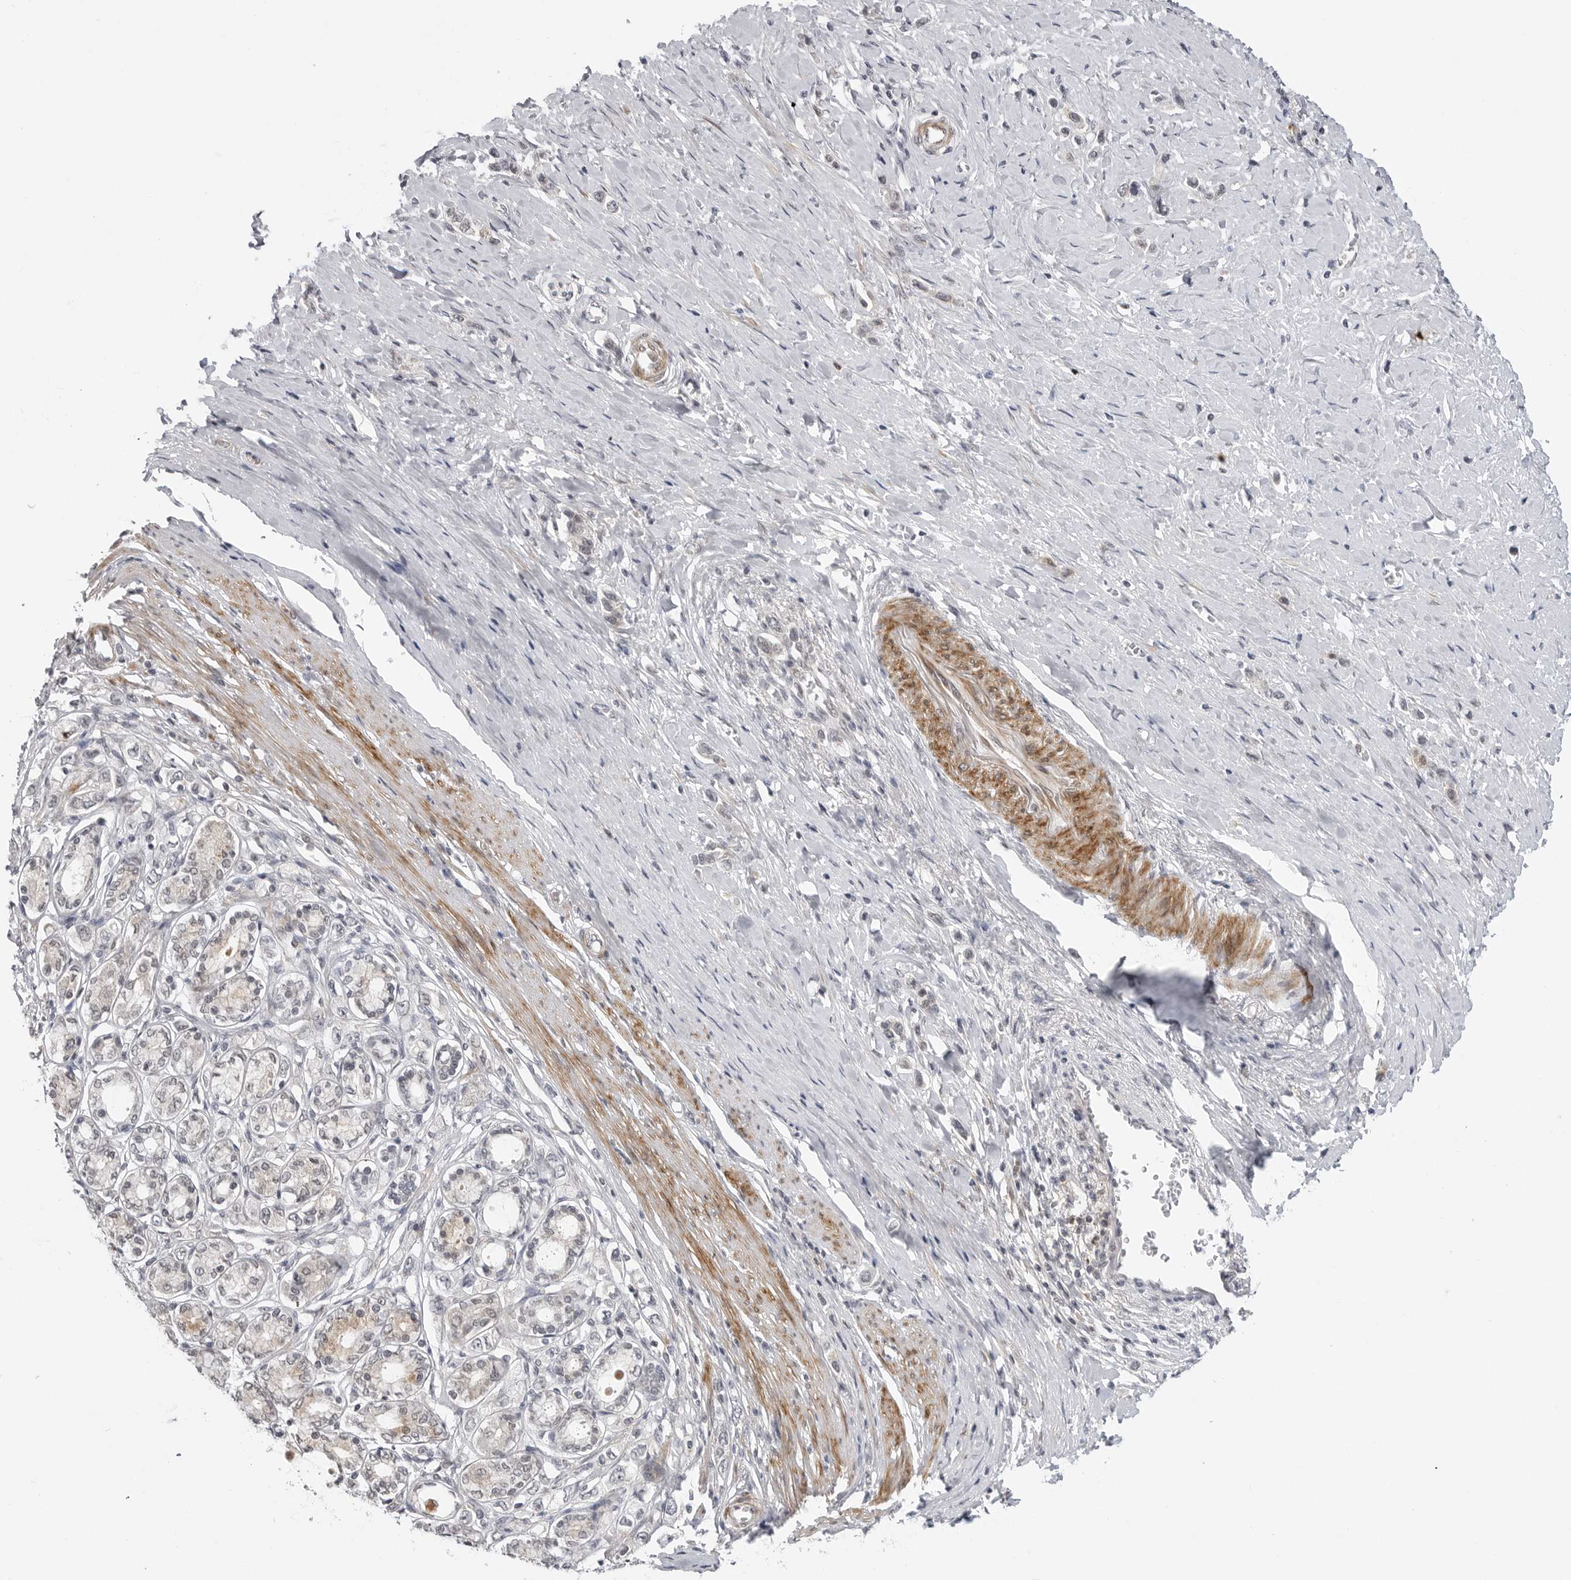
{"staining": {"intensity": "negative", "quantity": "none", "location": "none"}, "tissue": "stomach cancer", "cell_type": "Tumor cells", "image_type": "cancer", "snomed": [{"axis": "morphology", "description": "Adenocarcinoma, NOS"}, {"axis": "topography", "description": "Stomach"}], "caption": "Immunohistochemical staining of stomach cancer (adenocarcinoma) displays no significant staining in tumor cells.", "gene": "ADAMTS5", "patient": {"sex": "female", "age": 65}}